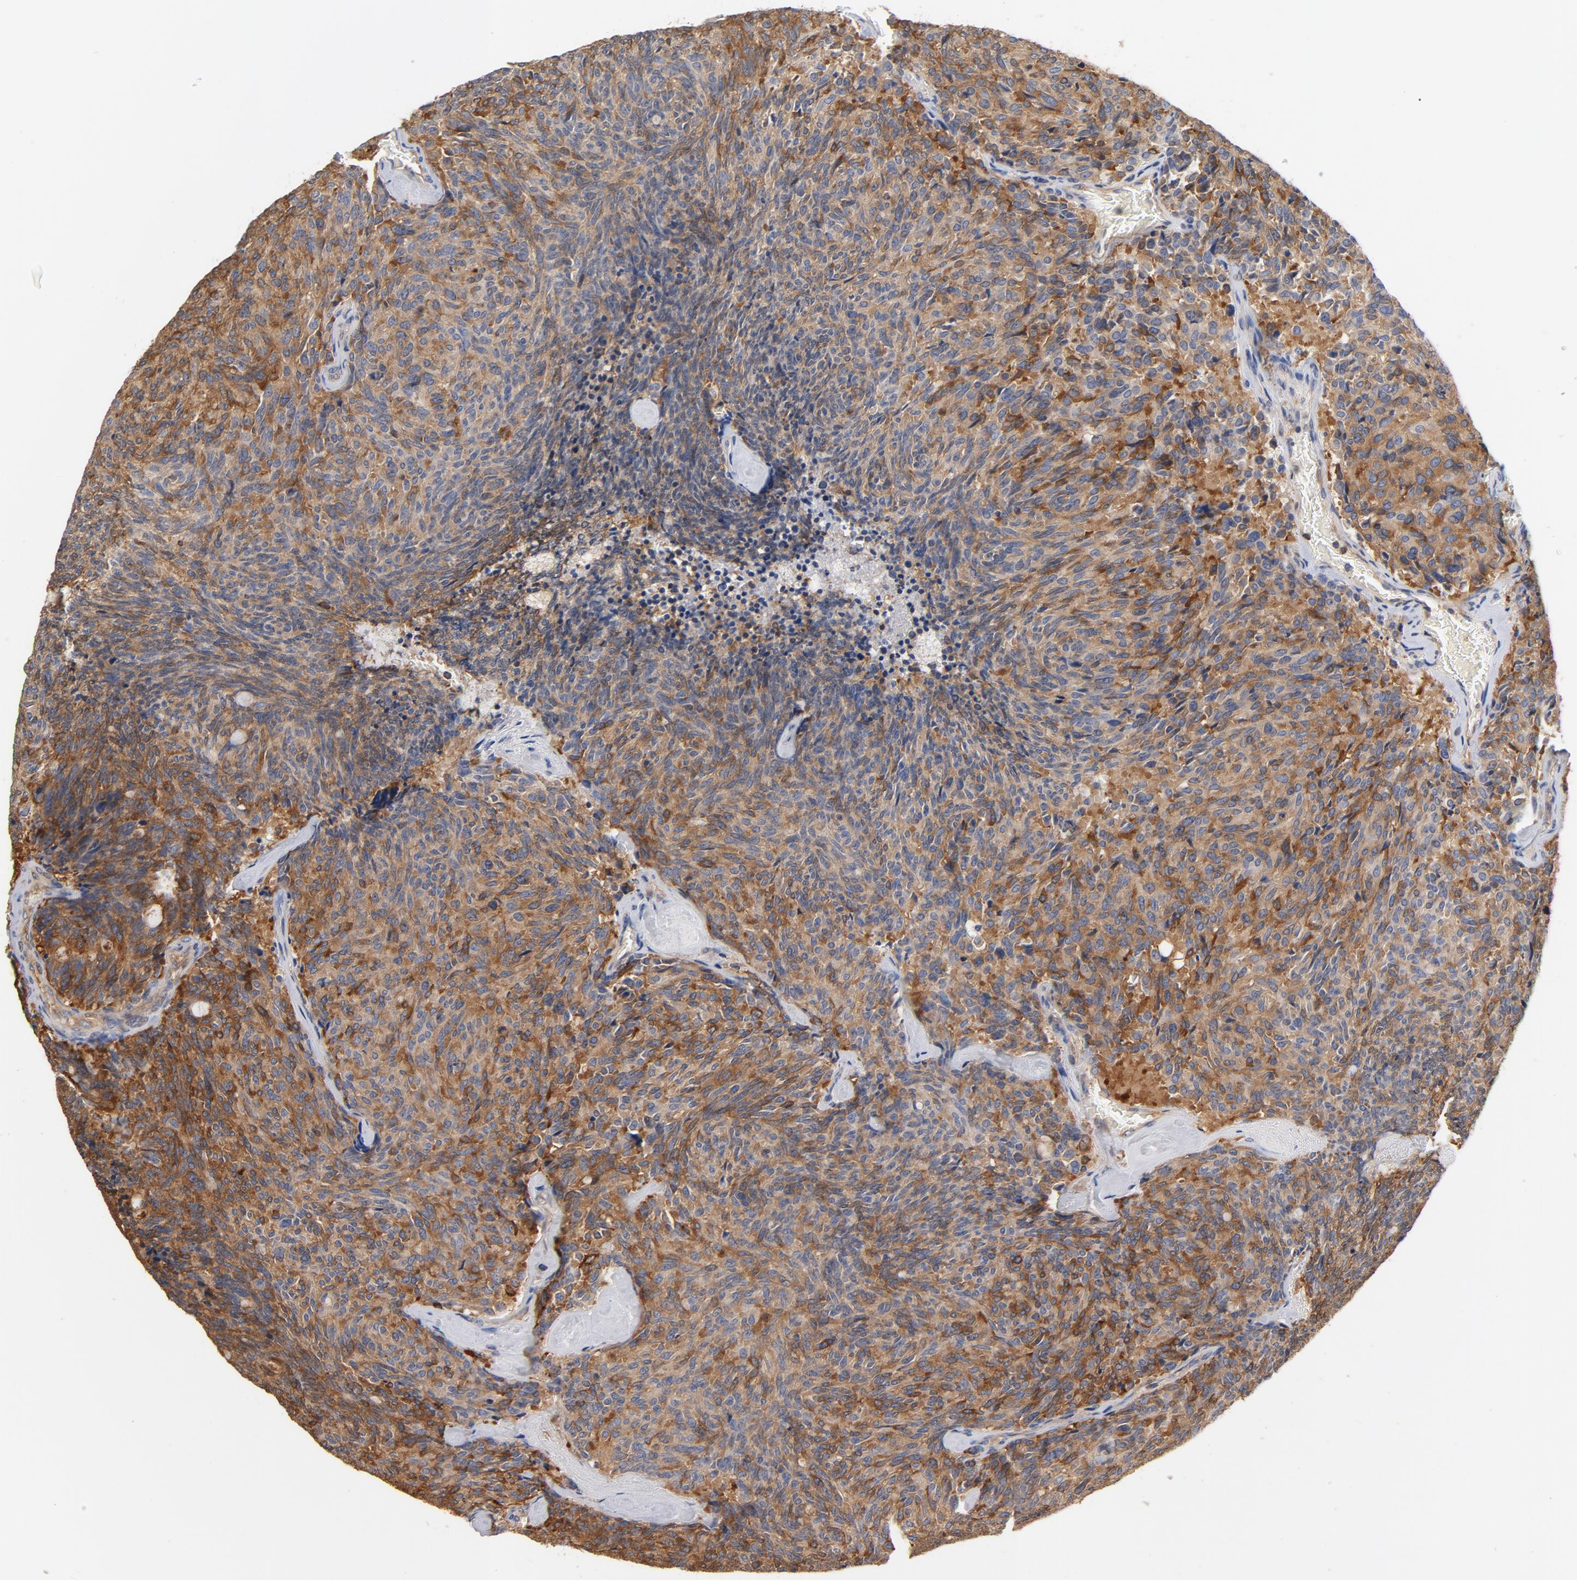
{"staining": {"intensity": "moderate", "quantity": ">75%", "location": "cytoplasmic/membranous"}, "tissue": "carcinoid", "cell_type": "Tumor cells", "image_type": "cancer", "snomed": [{"axis": "morphology", "description": "Carcinoid, malignant, NOS"}, {"axis": "topography", "description": "Pancreas"}], "caption": "Immunohistochemistry (IHC) photomicrograph of neoplastic tissue: carcinoid (malignant) stained using immunohistochemistry reveals medium levels of moderate protein expression localized specifically in the cytoplasmic/membranous of tumor cells, appearing as a cytoplasmic/membranous brown color.", "gene": "EZR", "patient": {"sex": "female", "age": 54}}